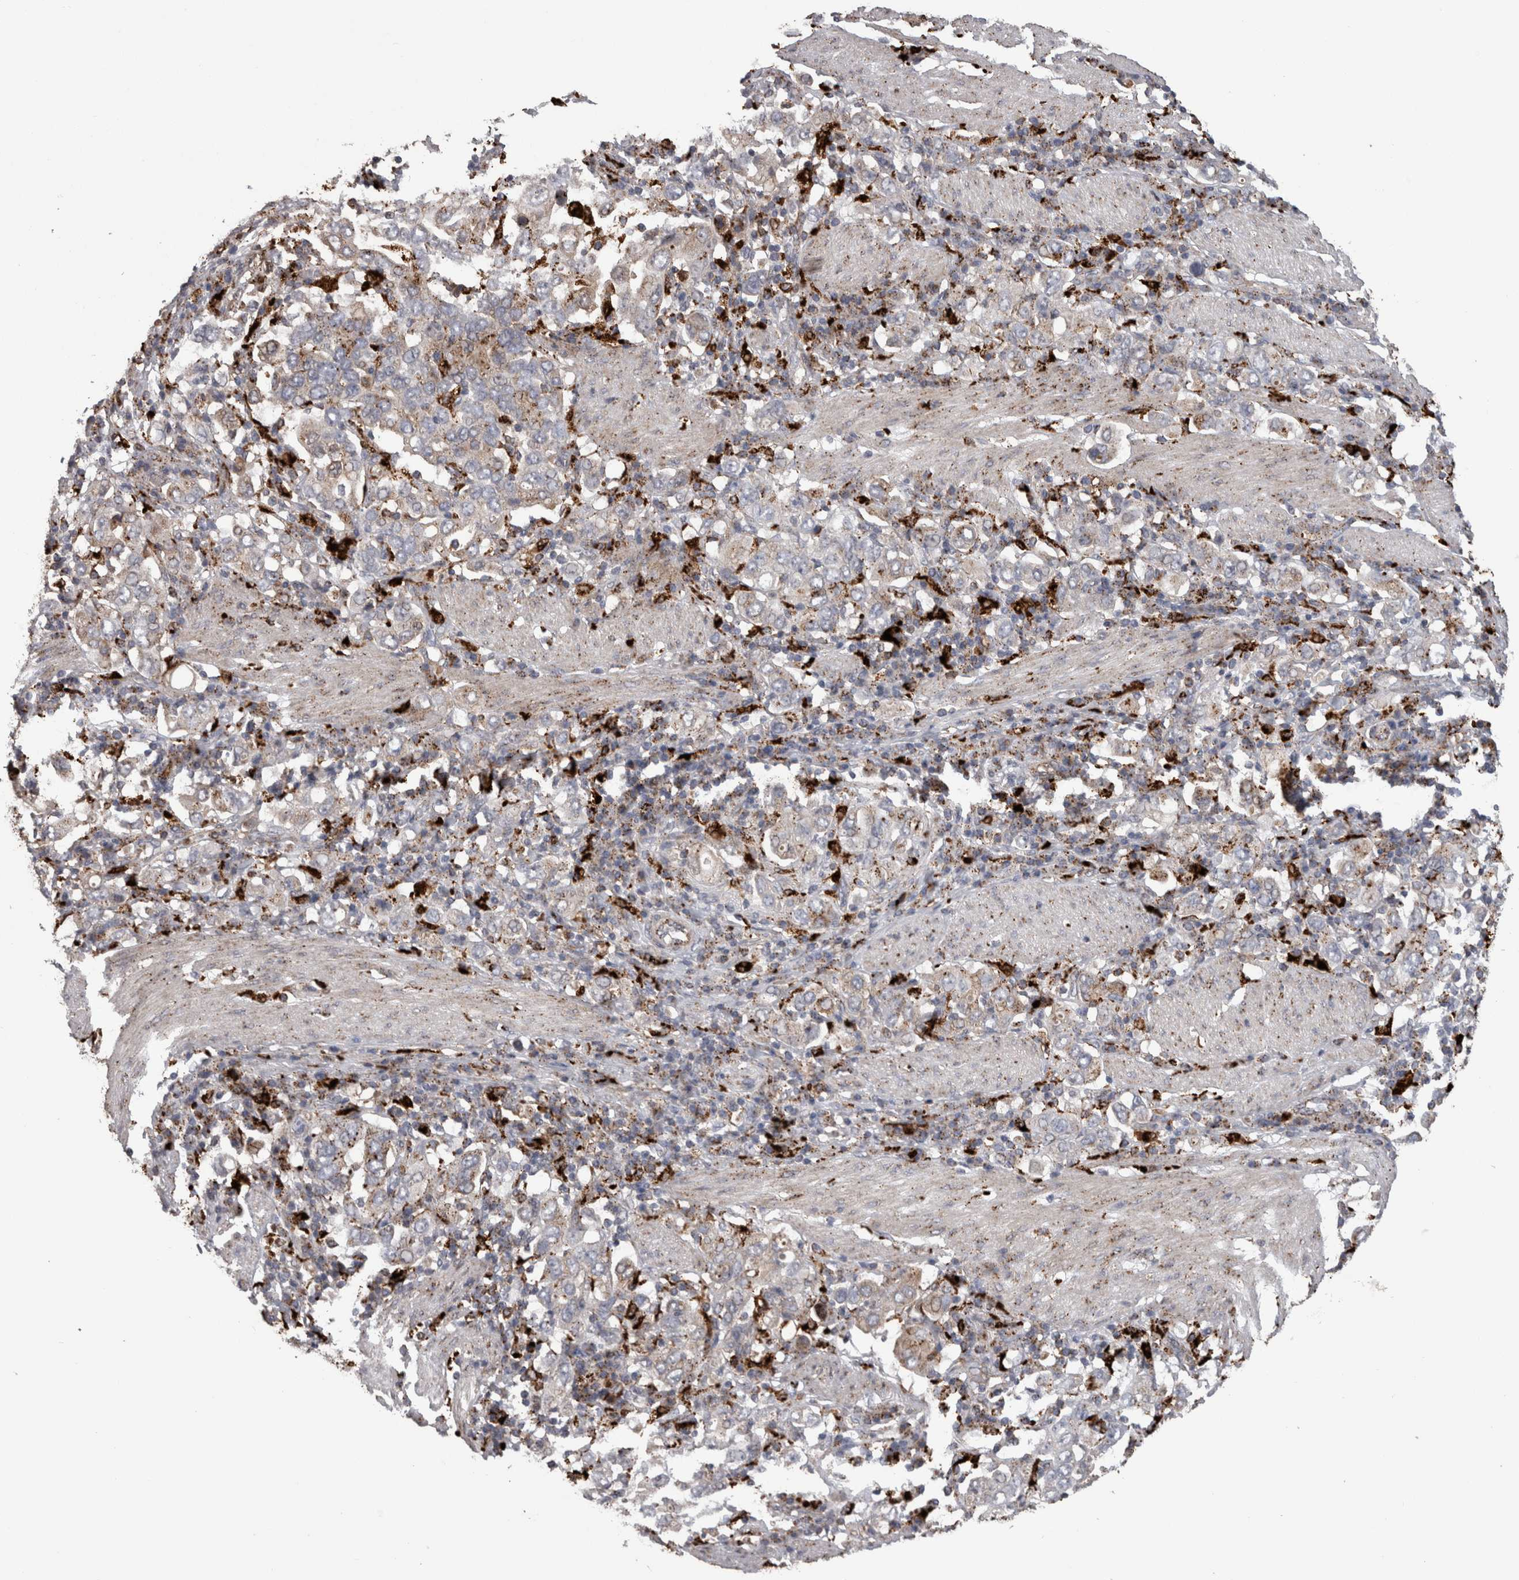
{"staining": {"intensity": "negative", "quantity": "none", "location": "none"}, "tissue": "stomach cancer", "cell_type": "Tumor cells", "image_type": "cancer", "snomed": [{"axis": "morphology", "description": "Adenocarcinoma, NOS"}, {"axis": "topography", "description": "Stomach, upper"}], "caption": "A photomicrograph of human stomach cancer (adenocarcinoma) is negative for staining in tumor cells.", "gene": "CTSZ", "patient": {"sex": "male", "age": 62}}